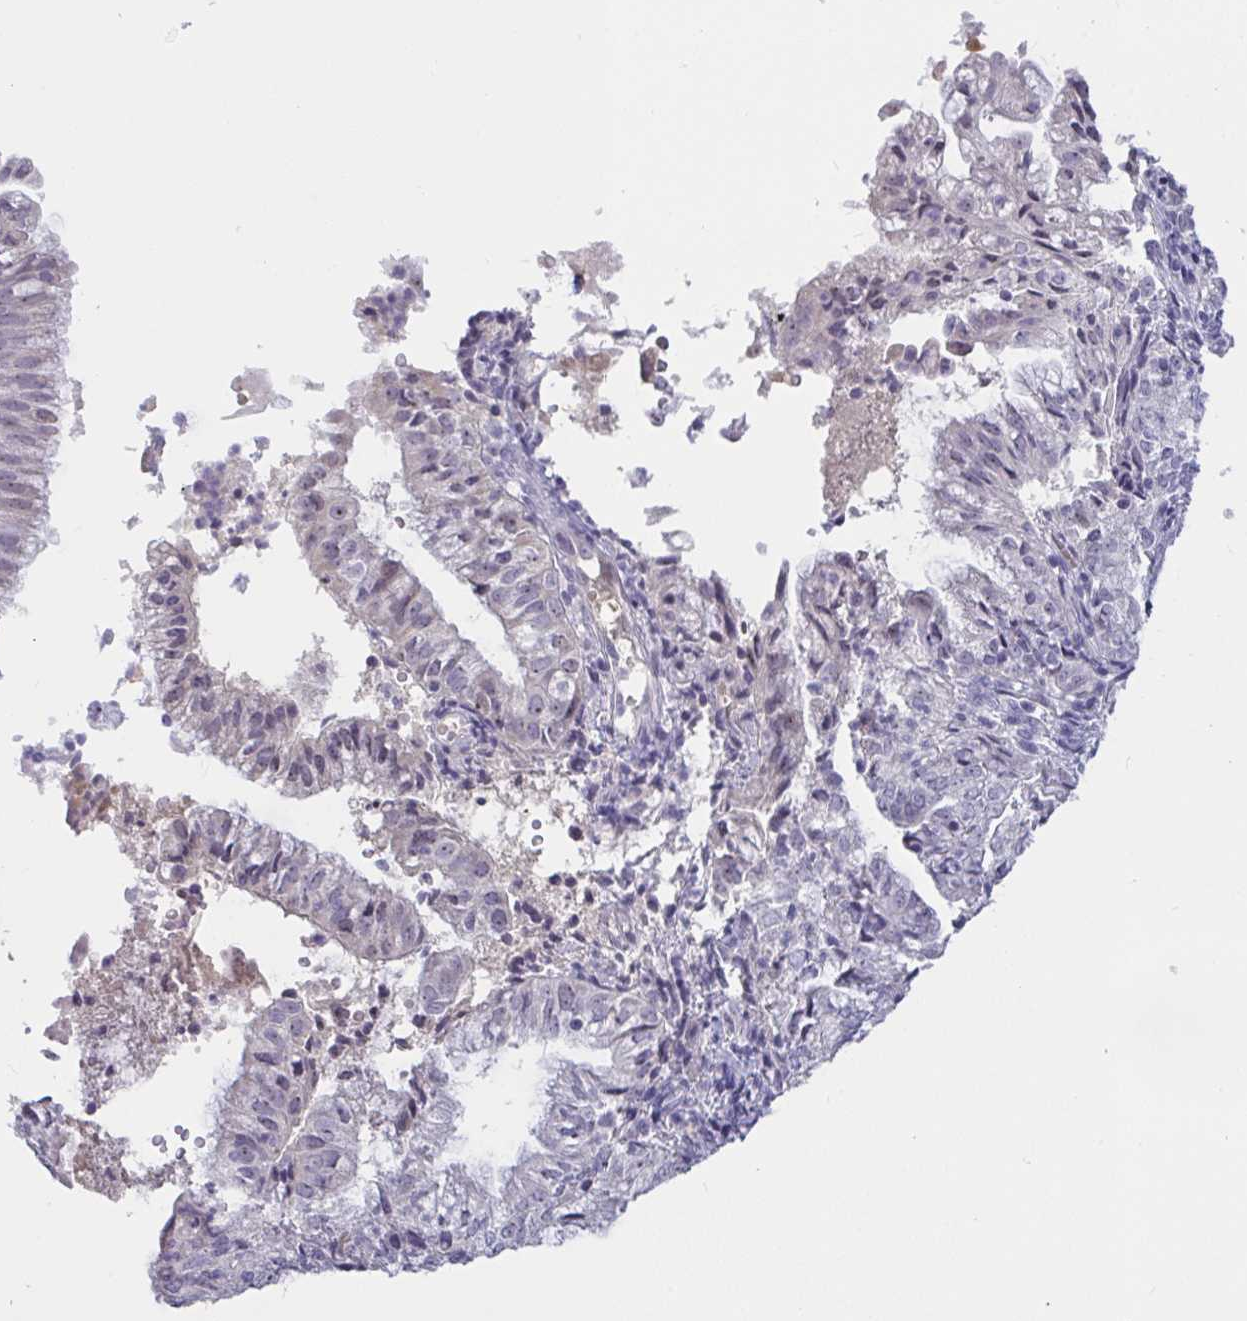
{"staining": {"intensity": "negative", "quantity": "none", "location": "none"}, "tissue": "endometrial cancer", "cell_type": "Tumor cells", "image_type": "cancer", "snomed": [{"axis": "morphology", "description": "Adenocarcinoma, NOS"}, {"axis": "topography", "description": "Endometrium"}], "caption": "Immunohistochemistry (IHC) of human endometrial cancer displays no staining in tumor cells.", "gene": "MYC", "patient": {"sex": "female", "age": 55}}